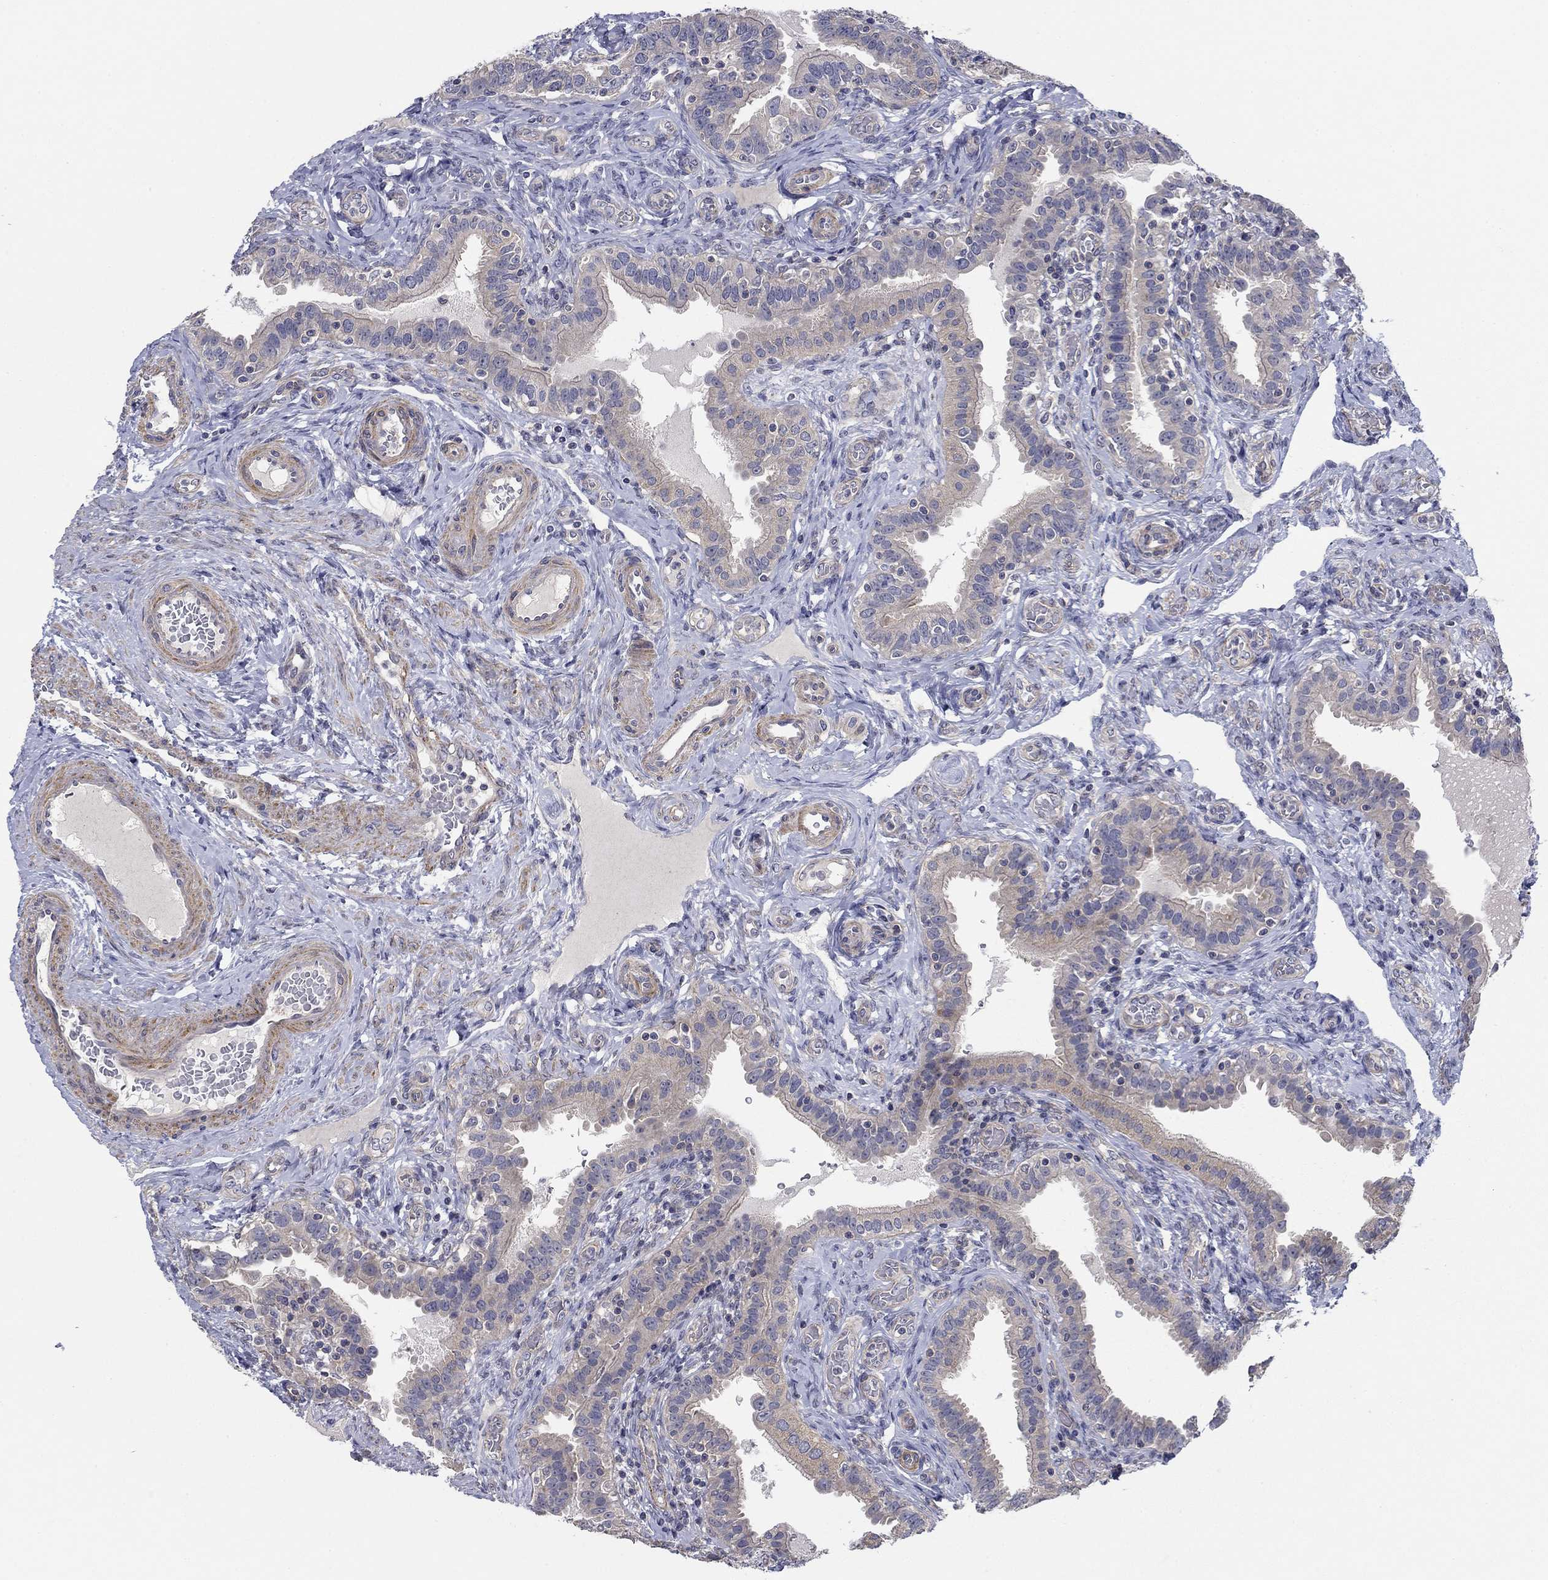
{"staining": {"intensity": "negative", "quantity": "none", "location": "none"}, "tissue": "fallopian tube", "cell_type": "Glandular cells", "image_type": "normal", "snomed": [{"axis": "morphology", "description": "Normal tissue, NOS"}, {"axis": "topography", "description": "Fallopian tube"}, {"axis": "topography", "description": "Ovary"}], "caption": "This image is of normal fallopian tube stained with IHC to label a protein in brown with the nuclei are counter-stained blue. There is no staining in glandular cells.", "gene": "GRK7", "patient": {"sex": "female", "age": 41}}